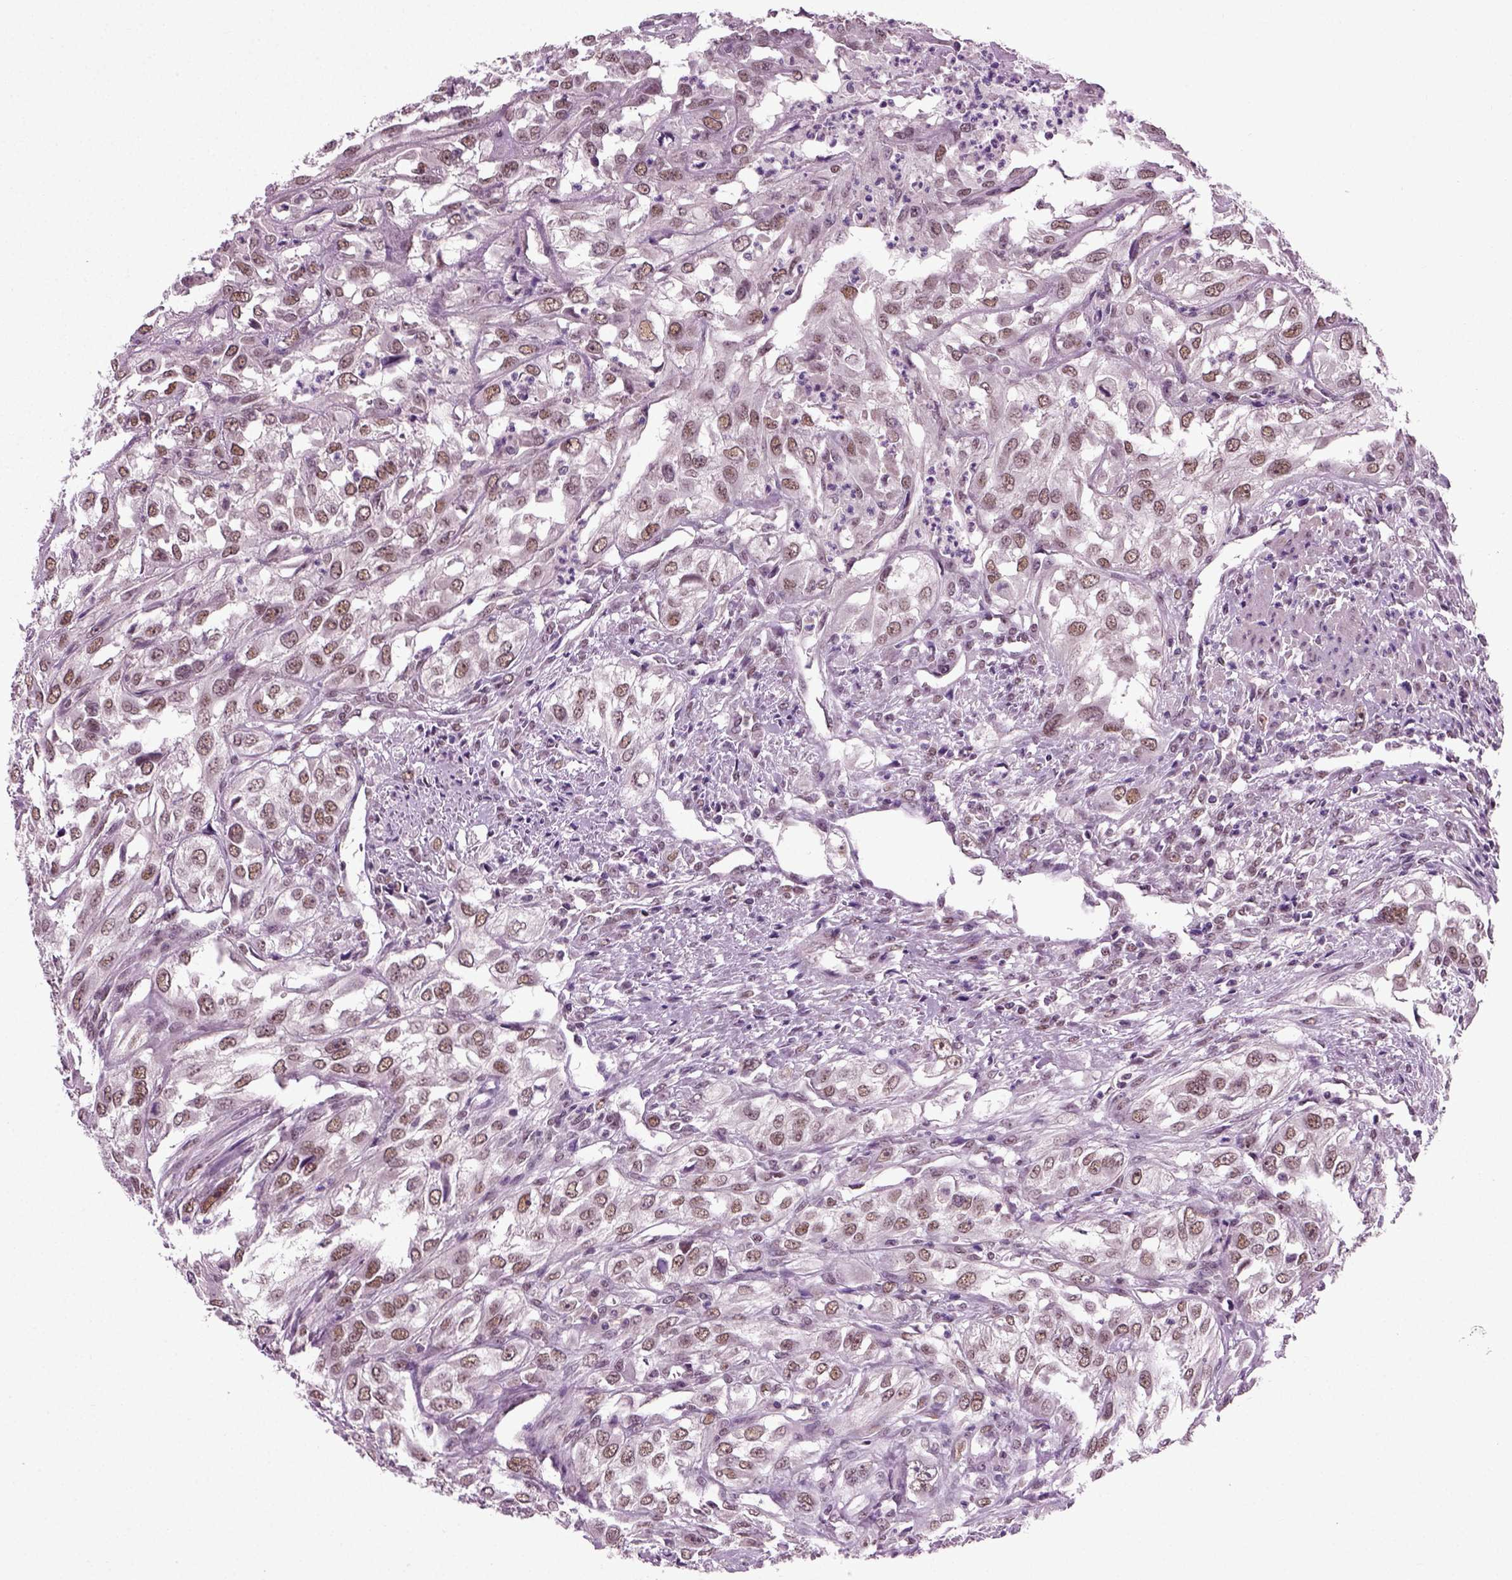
{"staining": {"intensity": "moderate", "quantity": "25%-75%", "location": "nuclear"}, "tissue": "urothelial cancer", "cell_type": "Tumor cells", "image_type": "cancer", "snomed": [{"axis": "morphology", "description": "Urothelial carcinoma, High grade"}, {"axis": "topography", "description": "Urinary bladder"}], "caption": "Immunohistochemical staining of human high-grade urothelial carcinoma shows medium levels of moderate nuclear expression in approximately 25%-75% of tumor cells.", "gene": "RCOR3", "patient": {"sex": "male", "age": 67}}